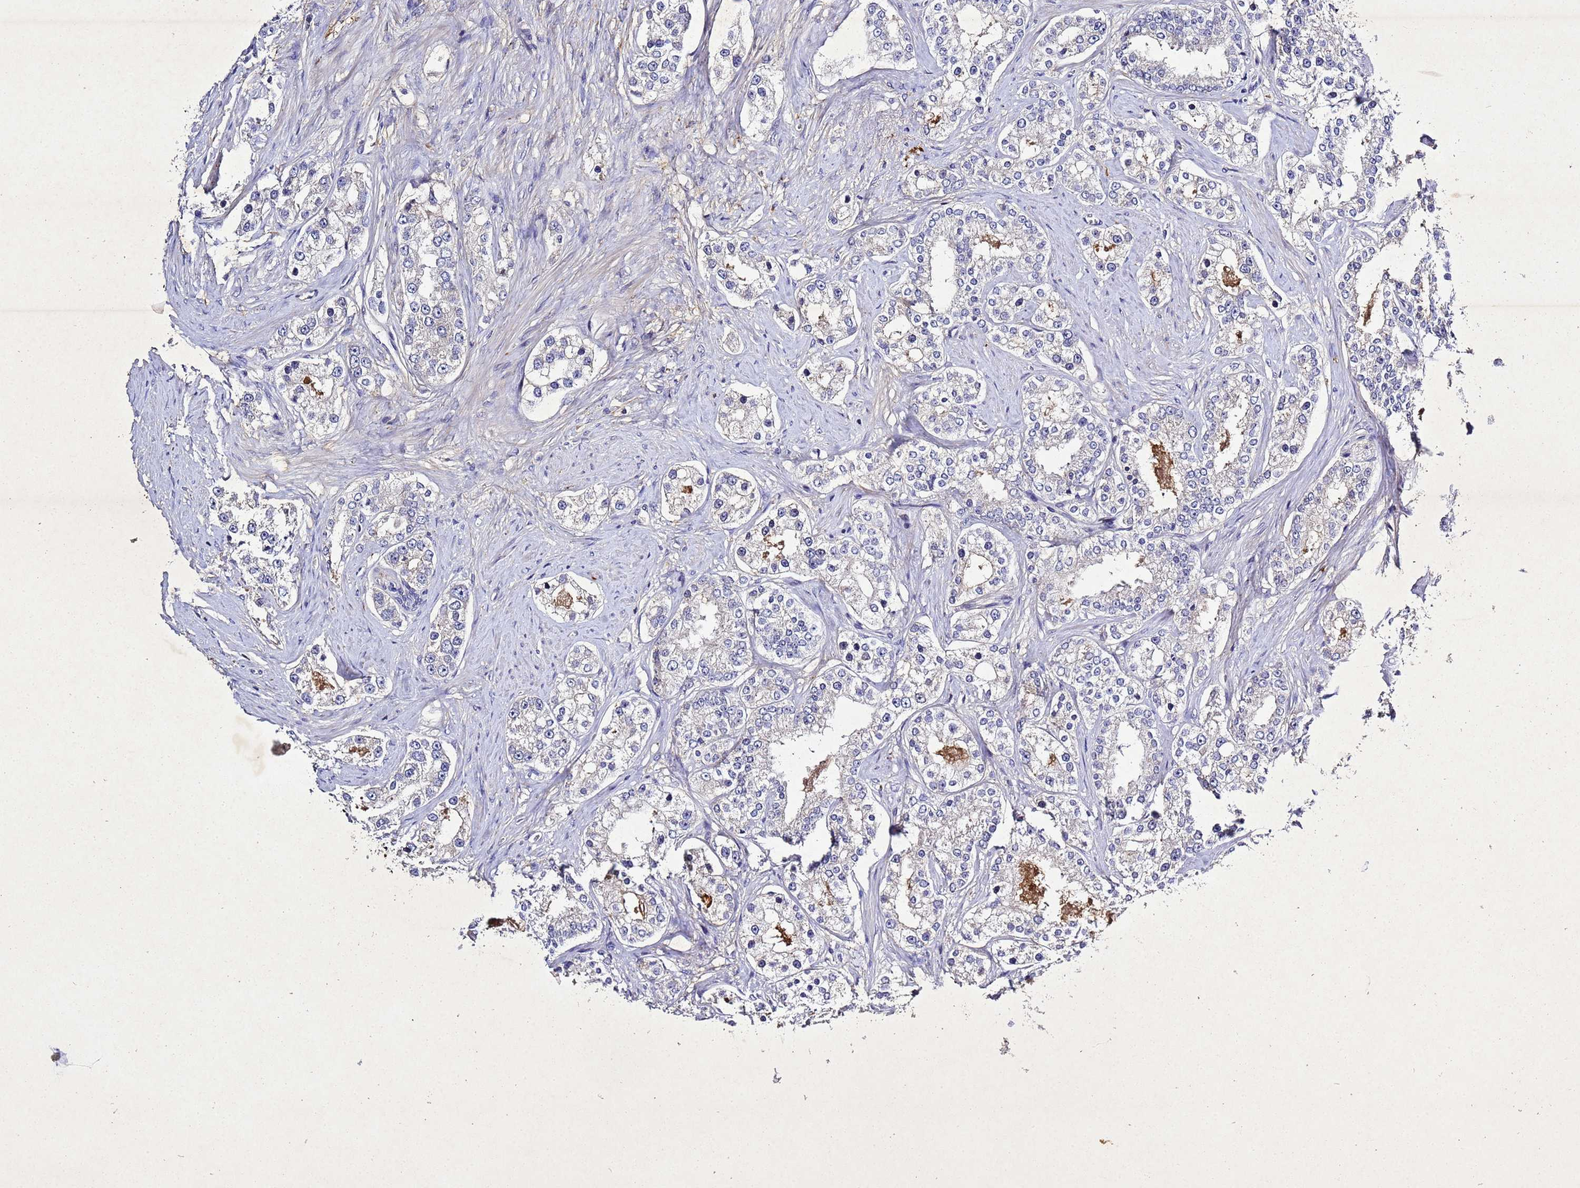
{"staining": {"intensity": "negative", "quantity": "none", "location": "none"}, "tissue": "prostate cancer", "cell_type": "Tumor cells", "image_type": "cancer", "snomed": [{"axis": "morphology", "description": "Normal tissue, NOS"}, {"axis": "morphology", "description": "Adenocarcinoma, High grade"}, {"axis": "topography", "description": "Prostate"}], "caption": "Immunohistochemistry of human prostate cancer (high-grade adenocarcinoma) exhibits no positivity in tumor cells.", "gene": "SV2B", "patient": {"sex": "male", "age": 83}}